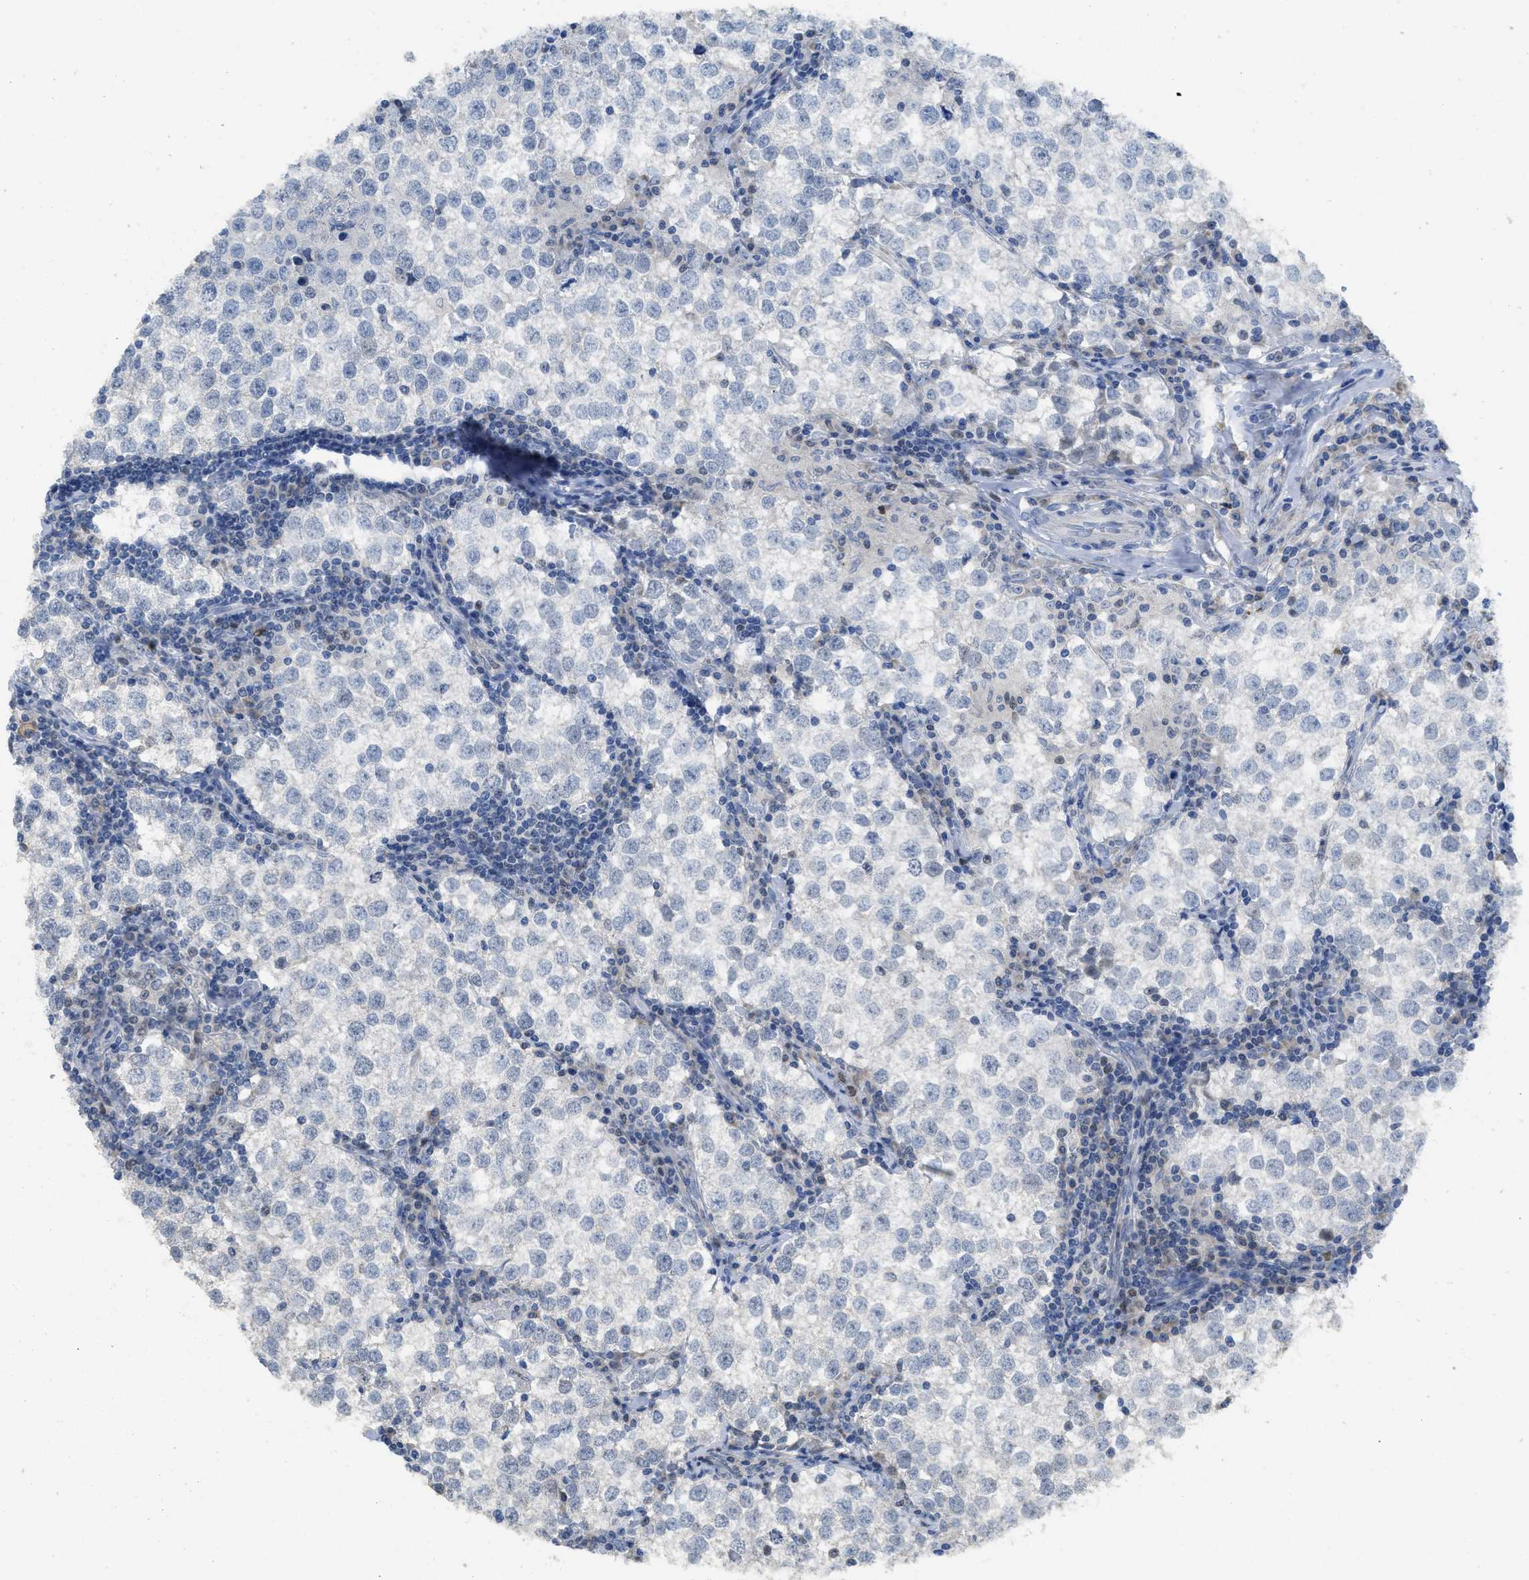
{"staining": {"intensity": "negative", "quantity": "none", "location": "none"}, "tissue": "testis cancer", "cell_type": "Tumor cells", "image_type": "cancer", "snomed": [{"axis": "morphology", "description": "Seminoma, NOS"}, {"axis": "morphology", "description": "Carcinoma, Embryonal, NOS"}, {"axis": "topography", "description": "Testis"}], "caption": "The histopathology image exhibits no staining of tumor cells in testis cancer (seminoma).", "gene": "SFXN2", "patient": {"sex": "male", "age": 36}}